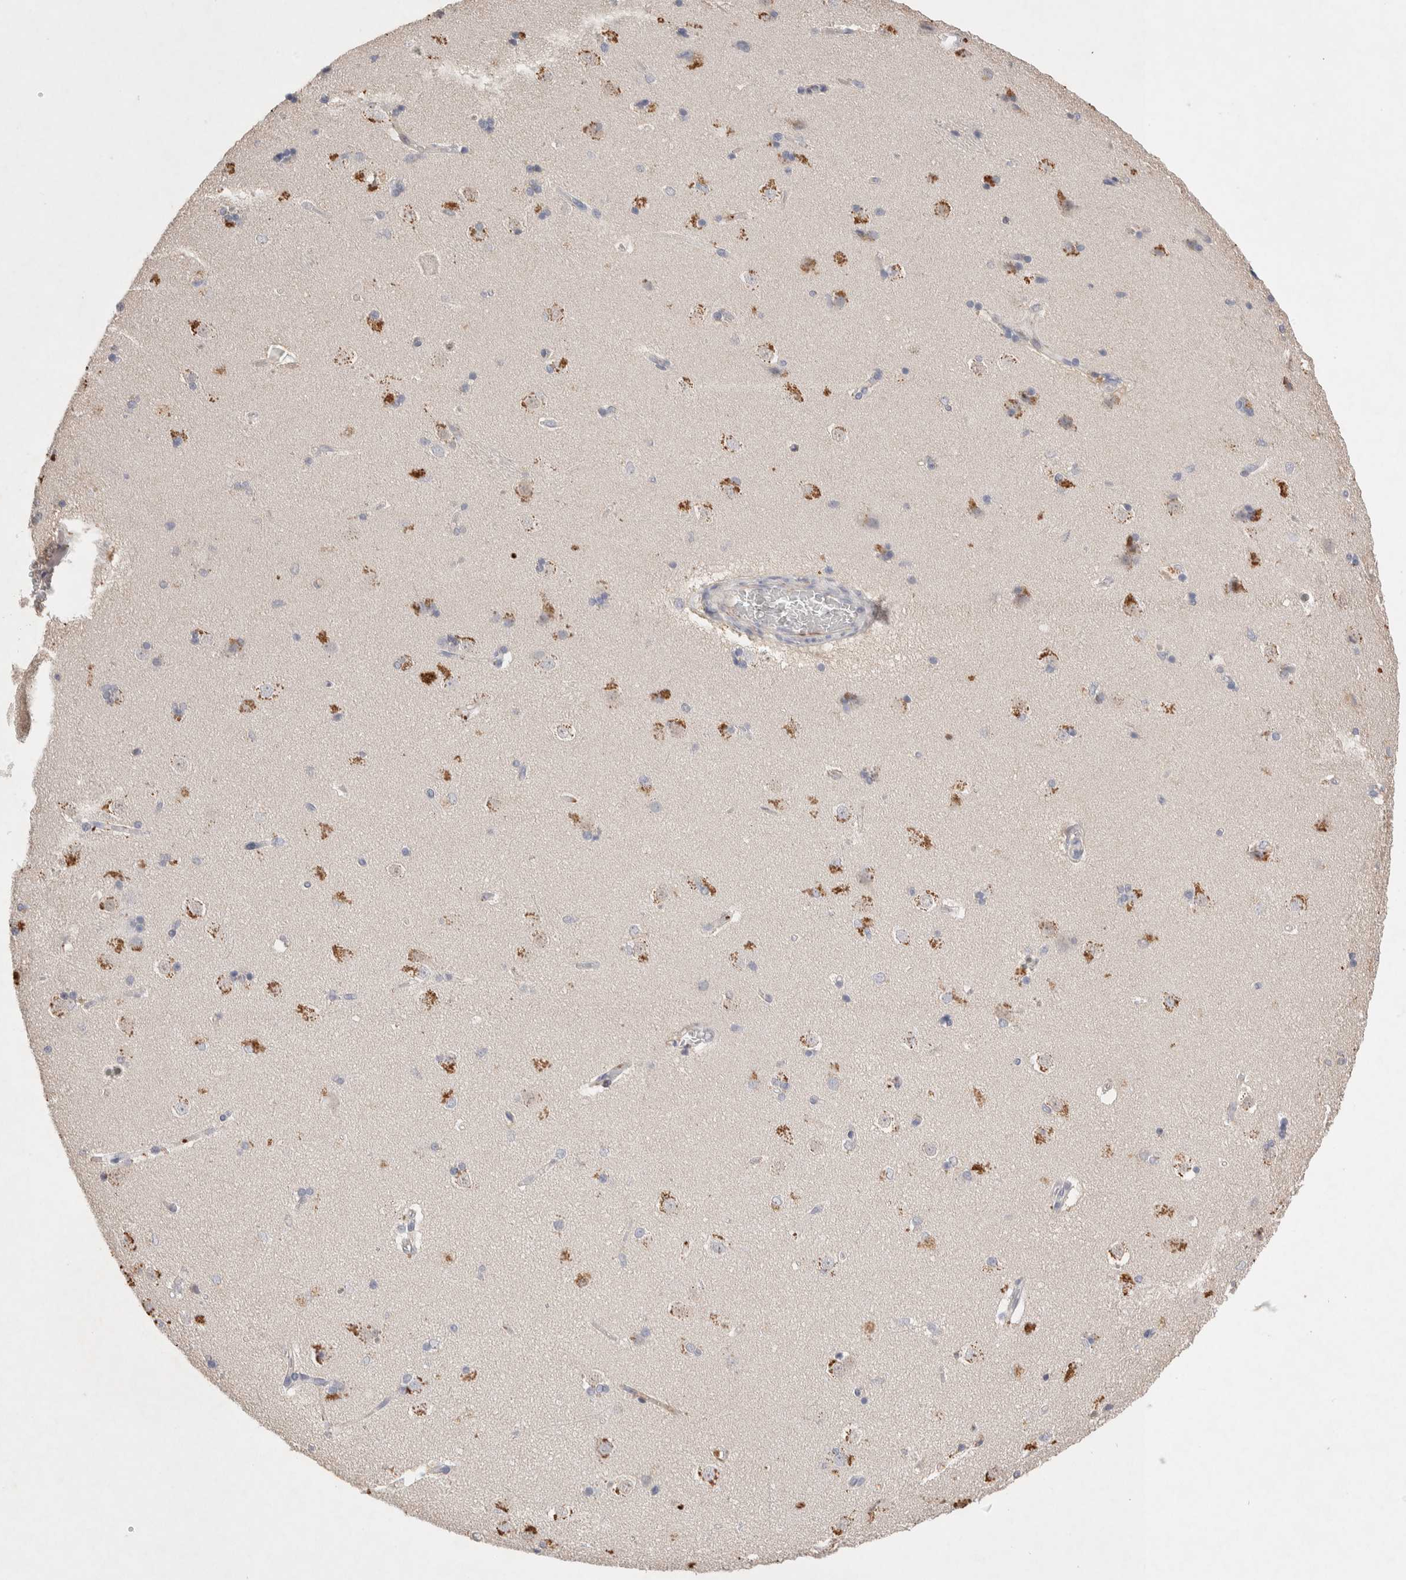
{"staining": {"intensity": "moderate", "quantity": "<25%", "location": "cytoplasmic/membranous"}, "tissue": "caudate", "cell_type": "Glial cells", "image_type": "normal", "snomed": [{"axis": "morphology", "description": "Normal tissue, NOS"}, {"axis": "topography", "description": "Lateral ventricle wall"}], "caption": "Immunohistochemical staining of benign caudate demonstrates <25% levels of moderate cytoplasmic/membranous protein expression in about <25% of glial cells. (DAB IHC, brown staining for protein, blue staining for nuclei).", "gene": "FFAR2", "patient": {"sex": "female", "age": 19}}